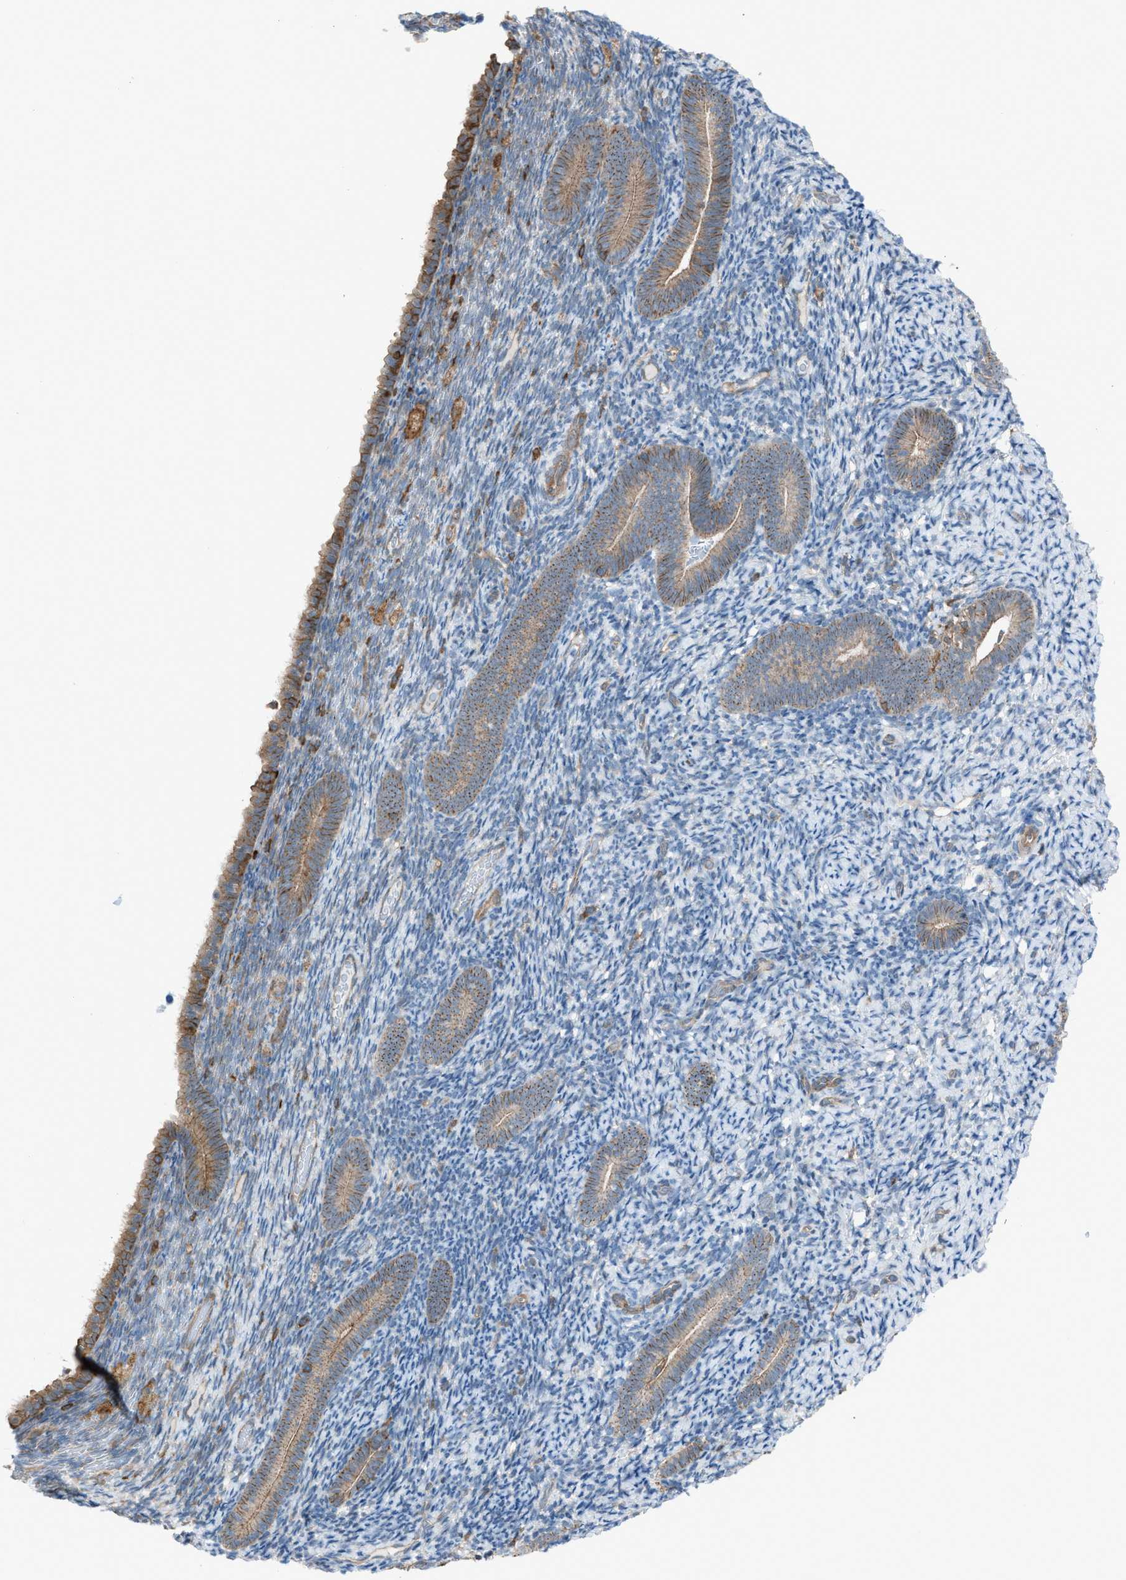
{"staining": {"intensity": "negative", "quantity": "none", "location": "none"}, "tissue": "endometrium", "cell_type": "Cells in endometrial stroma", "image_type": "normal", "snomed": [{"axis": "morphology", "description": "Normal tissue, NOS"}, {"axis": "topography", "description": "Endometrium"}], "caption": "Immunohistochemical staining of unremarkable endometrium shows no significant expression in cells in endometrial stroma.", "gene": "DYRK1A", "patient": {"sex": "female", "age": 51}}